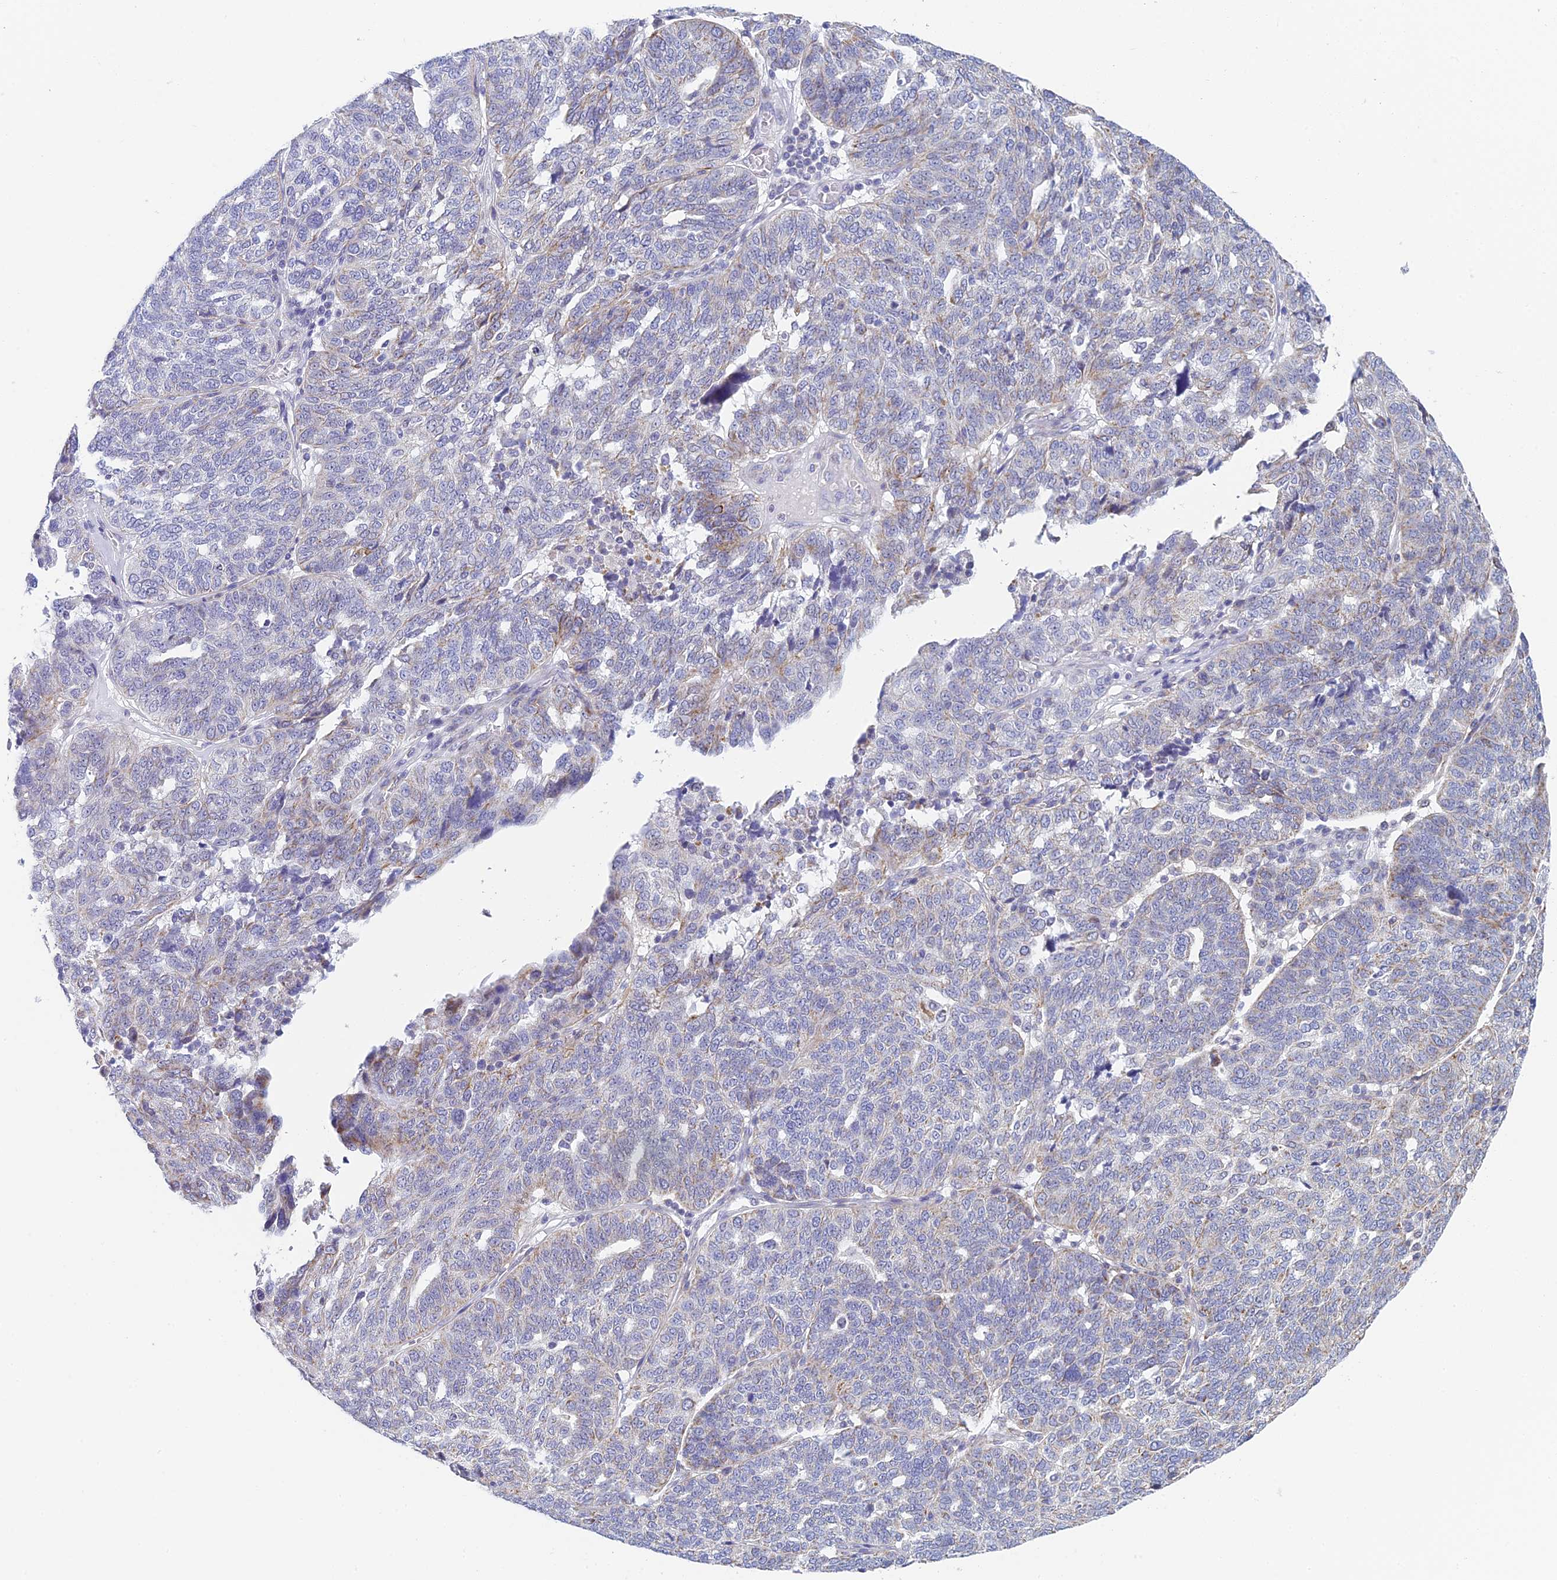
{"staining": {"intensity": "moderate", "quantity": "<25%", "location": "cytoplasmic/membranous"}, "tissue": "ovarian cancer", "cell_type": "Tumor cells", "image_type": "cancer", "snomed": [{"axis": "morphology", "description": "Cystadenocarcinoma, serous, NOS"}, {"axis": "topography", "description": "Ovary"}], "caption": "Serous cystadenocarcinoma (ovarian) was stained to show a protein in brown. There is low levels of moderate cytoplasmic/membranous expression in approximately <25% of tumor cells. (IHC, brightfield microscopy, high magnification).", "gene": "REXO5", "patient": {"sex": "female", "age": 59}}